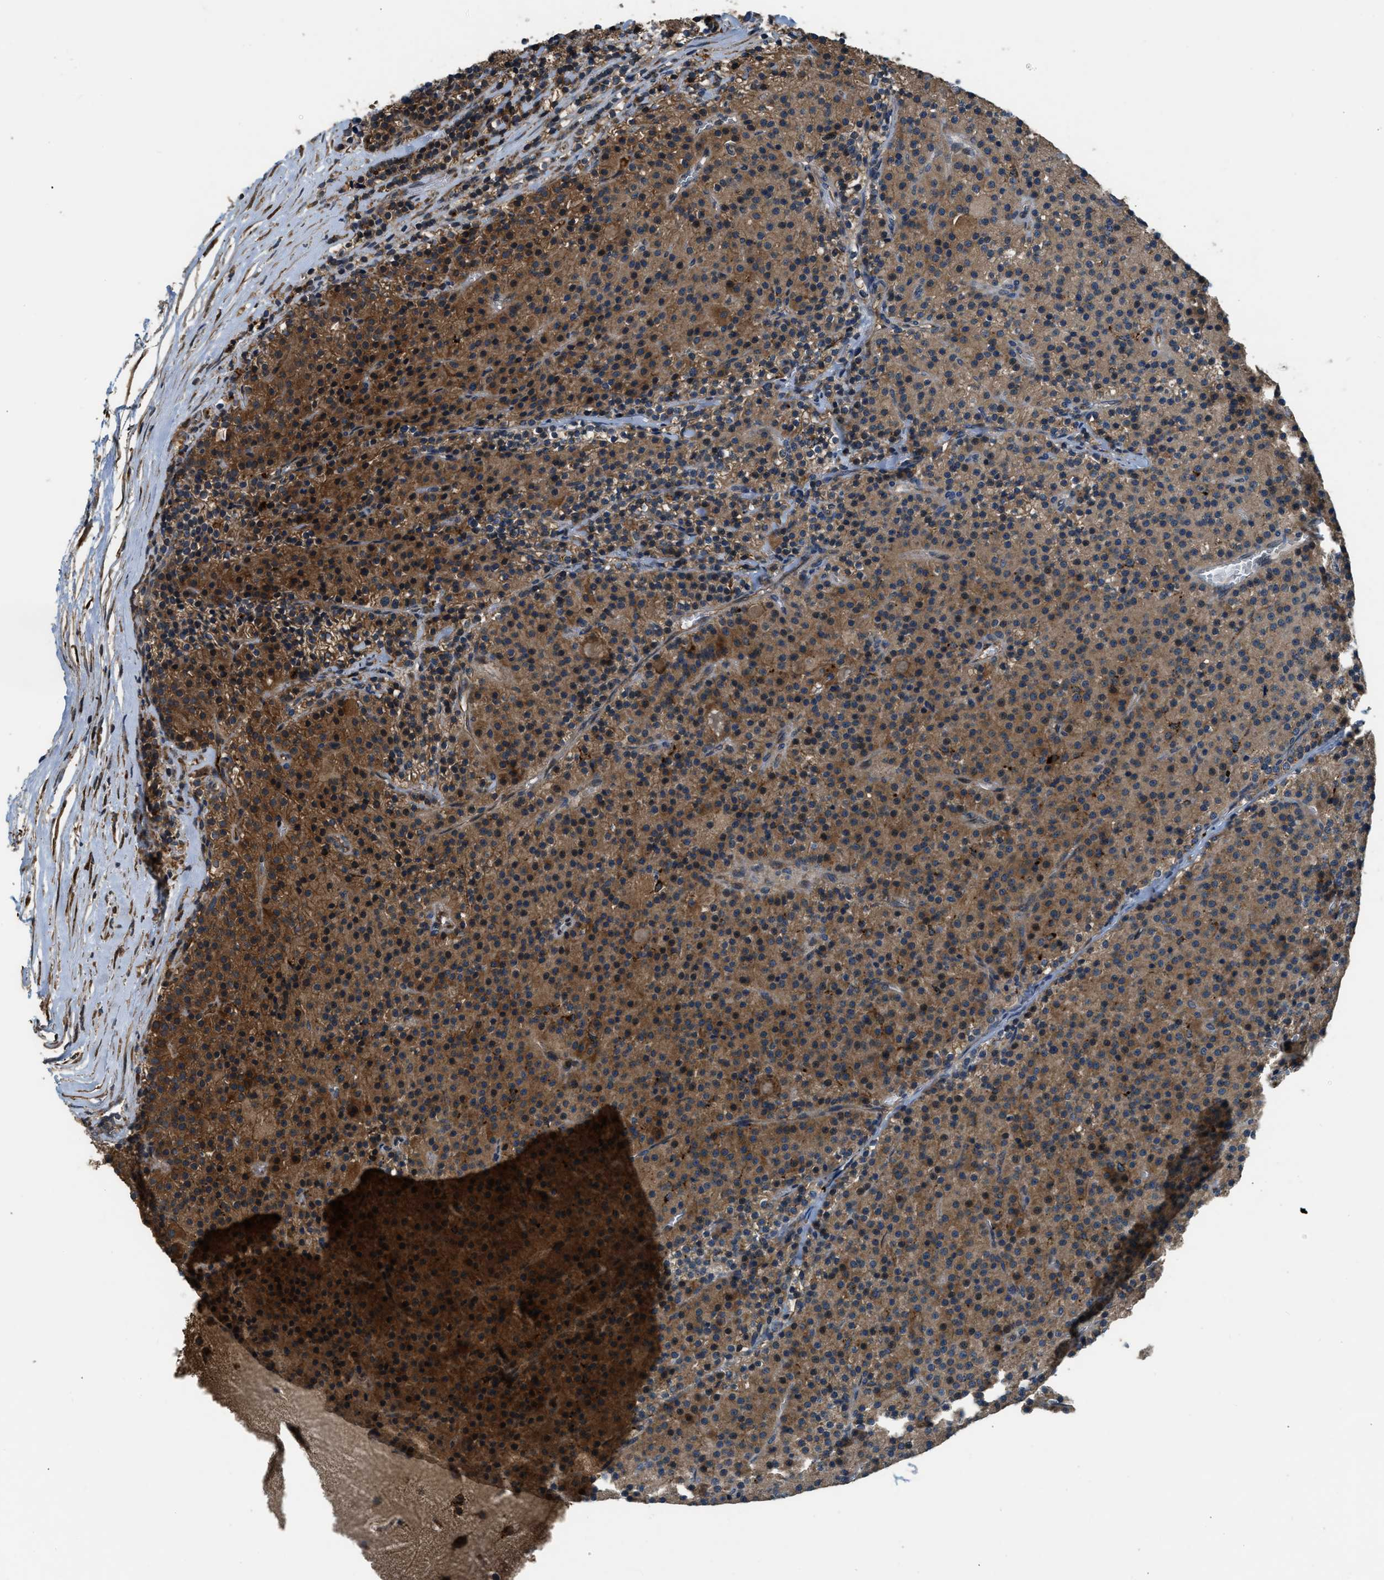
{"staining": {"intensity": "moderate", "quantity": ">75%", "location": "cytoplasmic/membranous"}, "tissue": "parathyroid gland", "cell_type": "Glandular cells", "image_type": "normal", "snomed": [{"axis": "morphology", "description": "Normal tissue, NOS"}, {"axis": "morphology", "description": "Adenoma, NOS"}, {"axis": "topography", "description": "Parathyroid gland"}], "caption": "Immunohistochemistry (DAB) staining of unremarkable parathyroid gland demonstrates moderate cytoplasmic/membranous protein positivity in approximately >75% of glandular cells.", "gene": "GGH", "patient": {"sex": "male", "age": 75}}